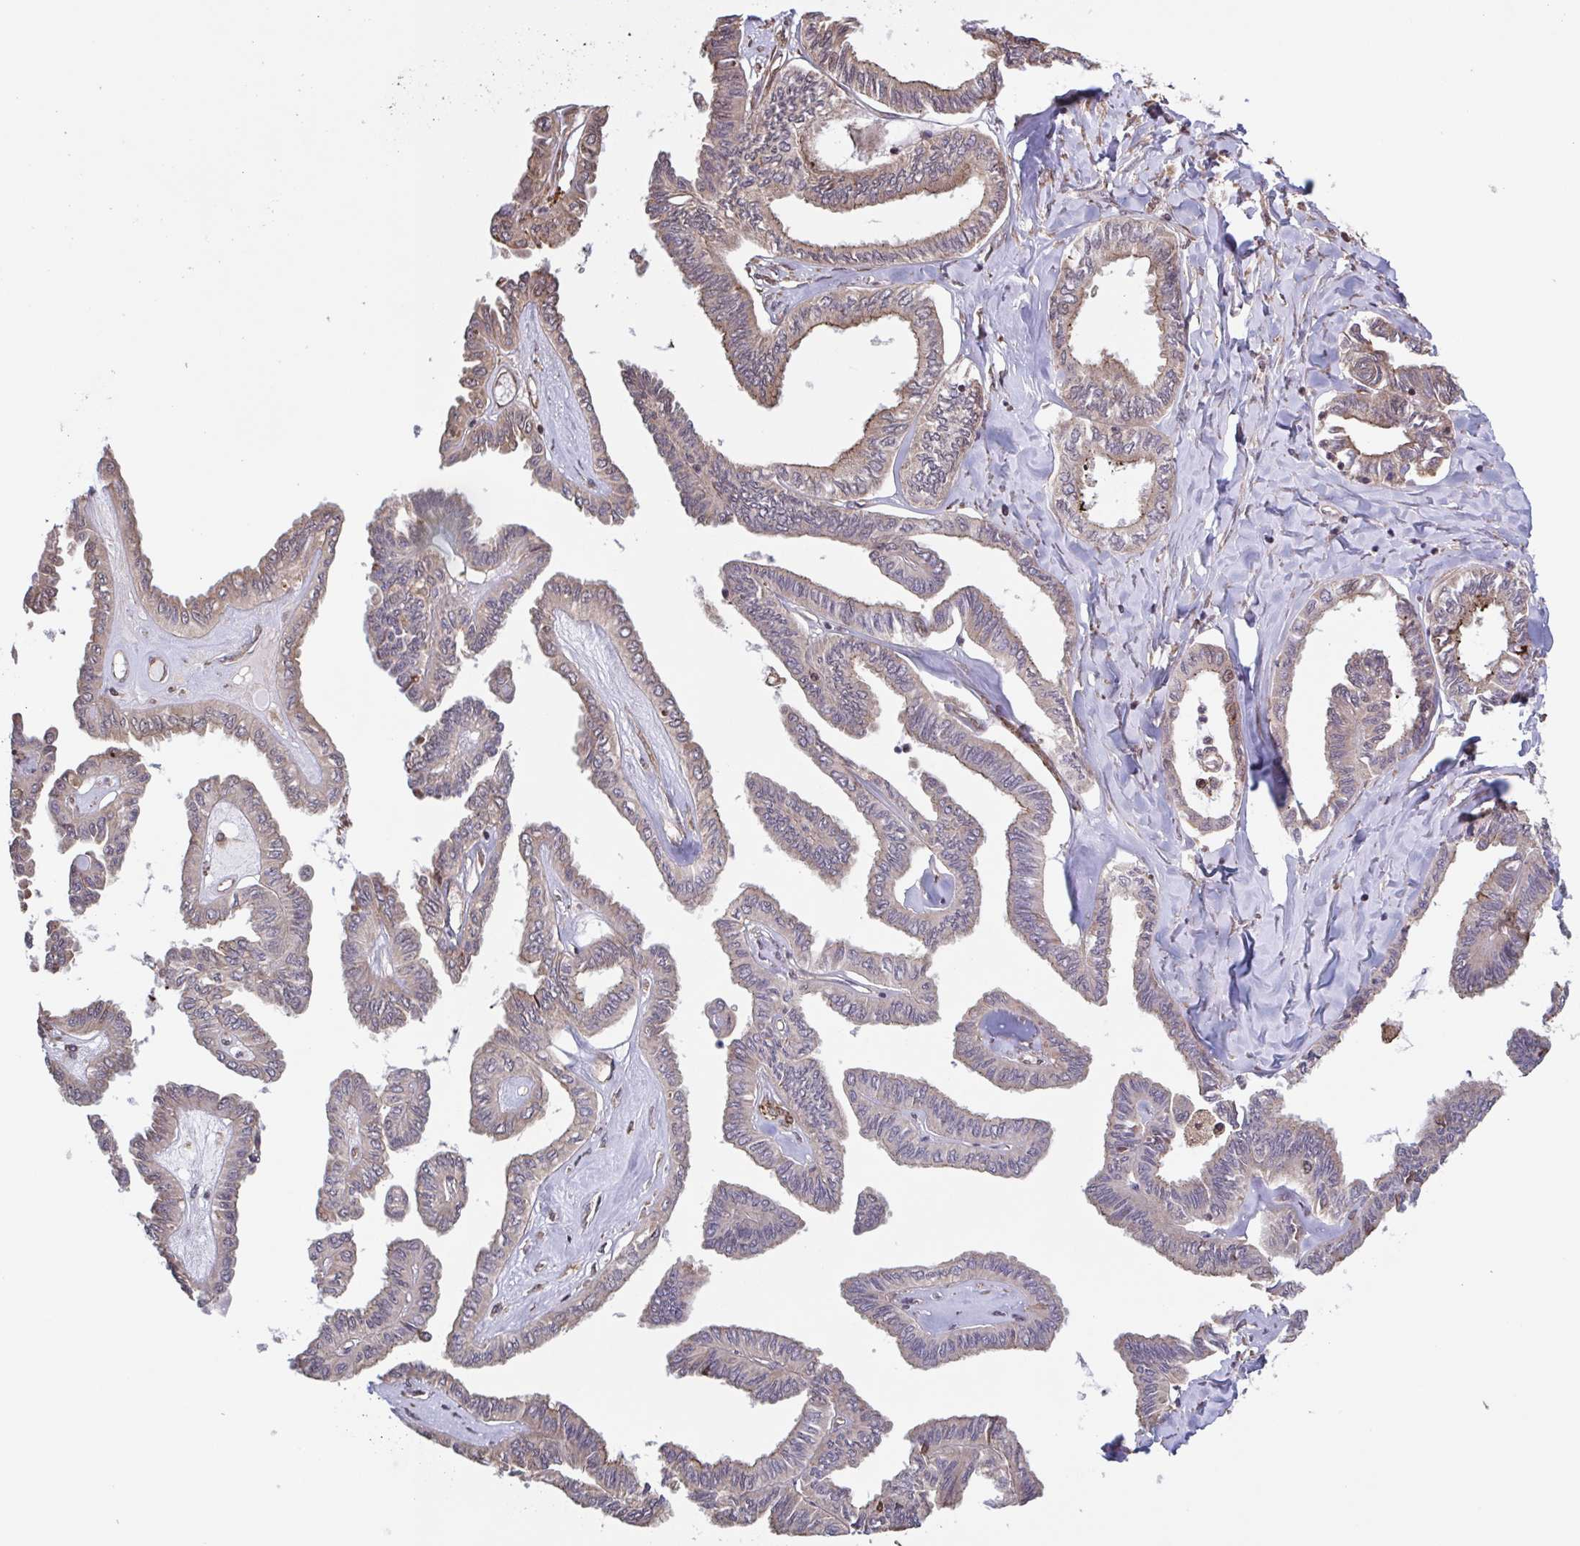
{"staining": {"intensity": "weak", "quantity": "<25%", "location": "cytoplasmic/membranous"}, "tissue": "ovarian cancer", "cell_type": "Tumor cells", "image_type": "cancer", "snomed": [{"axis": "morphology", "description": "Carcinoma, endometroid"}, {"axis": "topography", "description": "Ovary"}], "caption": "Immunohistochemical staining of human ovarian endometroid carcinoma shows no significant expression in tumor cells. (DAB (3,3'-diaminobenzidine) immunohistochemistry (IHC) with hematoxylin counter stain).", "gene": "SEC63", "patient": {"sex": "female", "age": 70}}